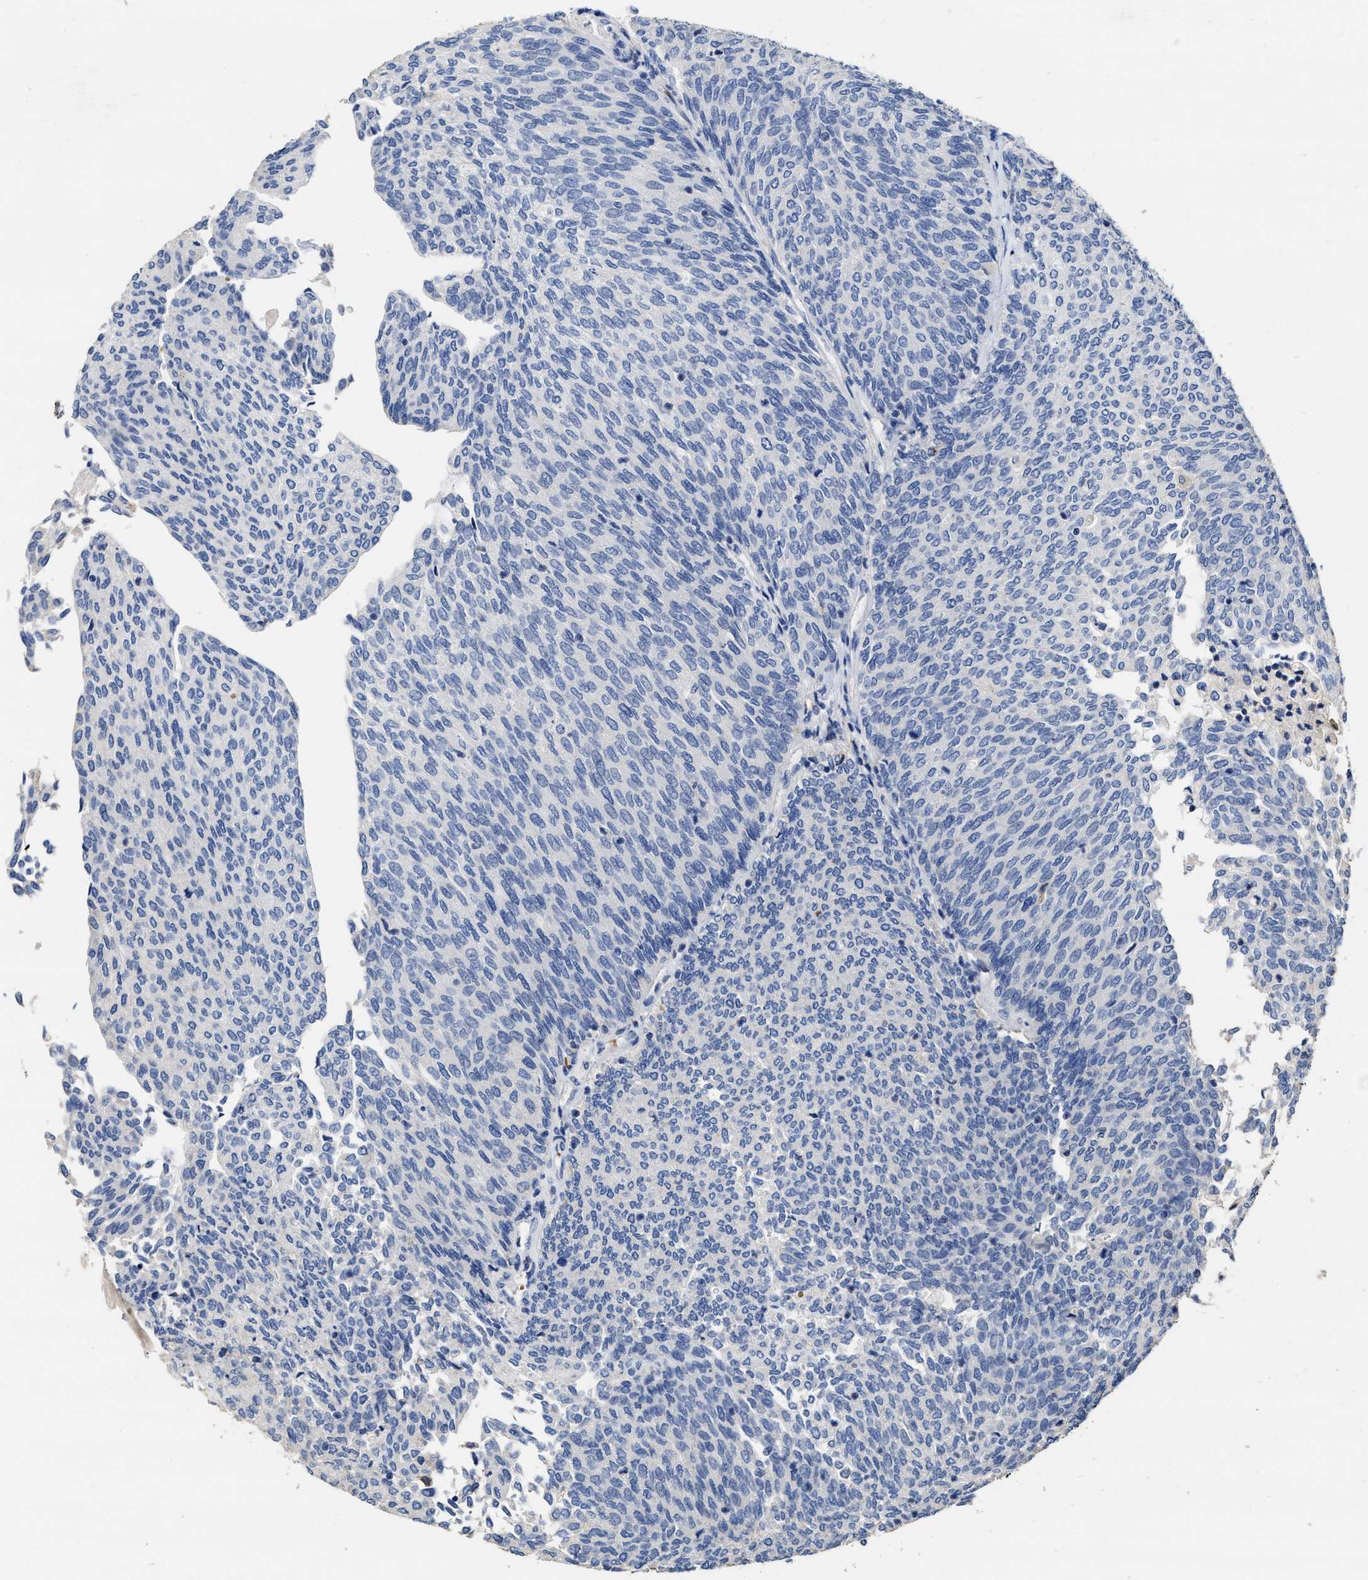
{"staining": {"intensity": "negative", "quantity": "none", "location": "none"}, "tissue": "urothelial cancer", "cell_type": "Tumor cells", "image_type": "cancer", "snomed": [{"axis": "morphology", "description": "Urothelial carcinoma, Low grade"}, {"axis": "topography", "description": "Urinary bladder"}], "caption": "Immunohistochemical staining of human urothelial carcinoma (low-grade) shows no significant positivity in tumor cells. Brightfield microscopy of IHC stained with DAB (brown) and hematoxylin (blue), captured at high magnification.", "gene": "ZFAT", "patient": {"sex": "female", "age": 79}}